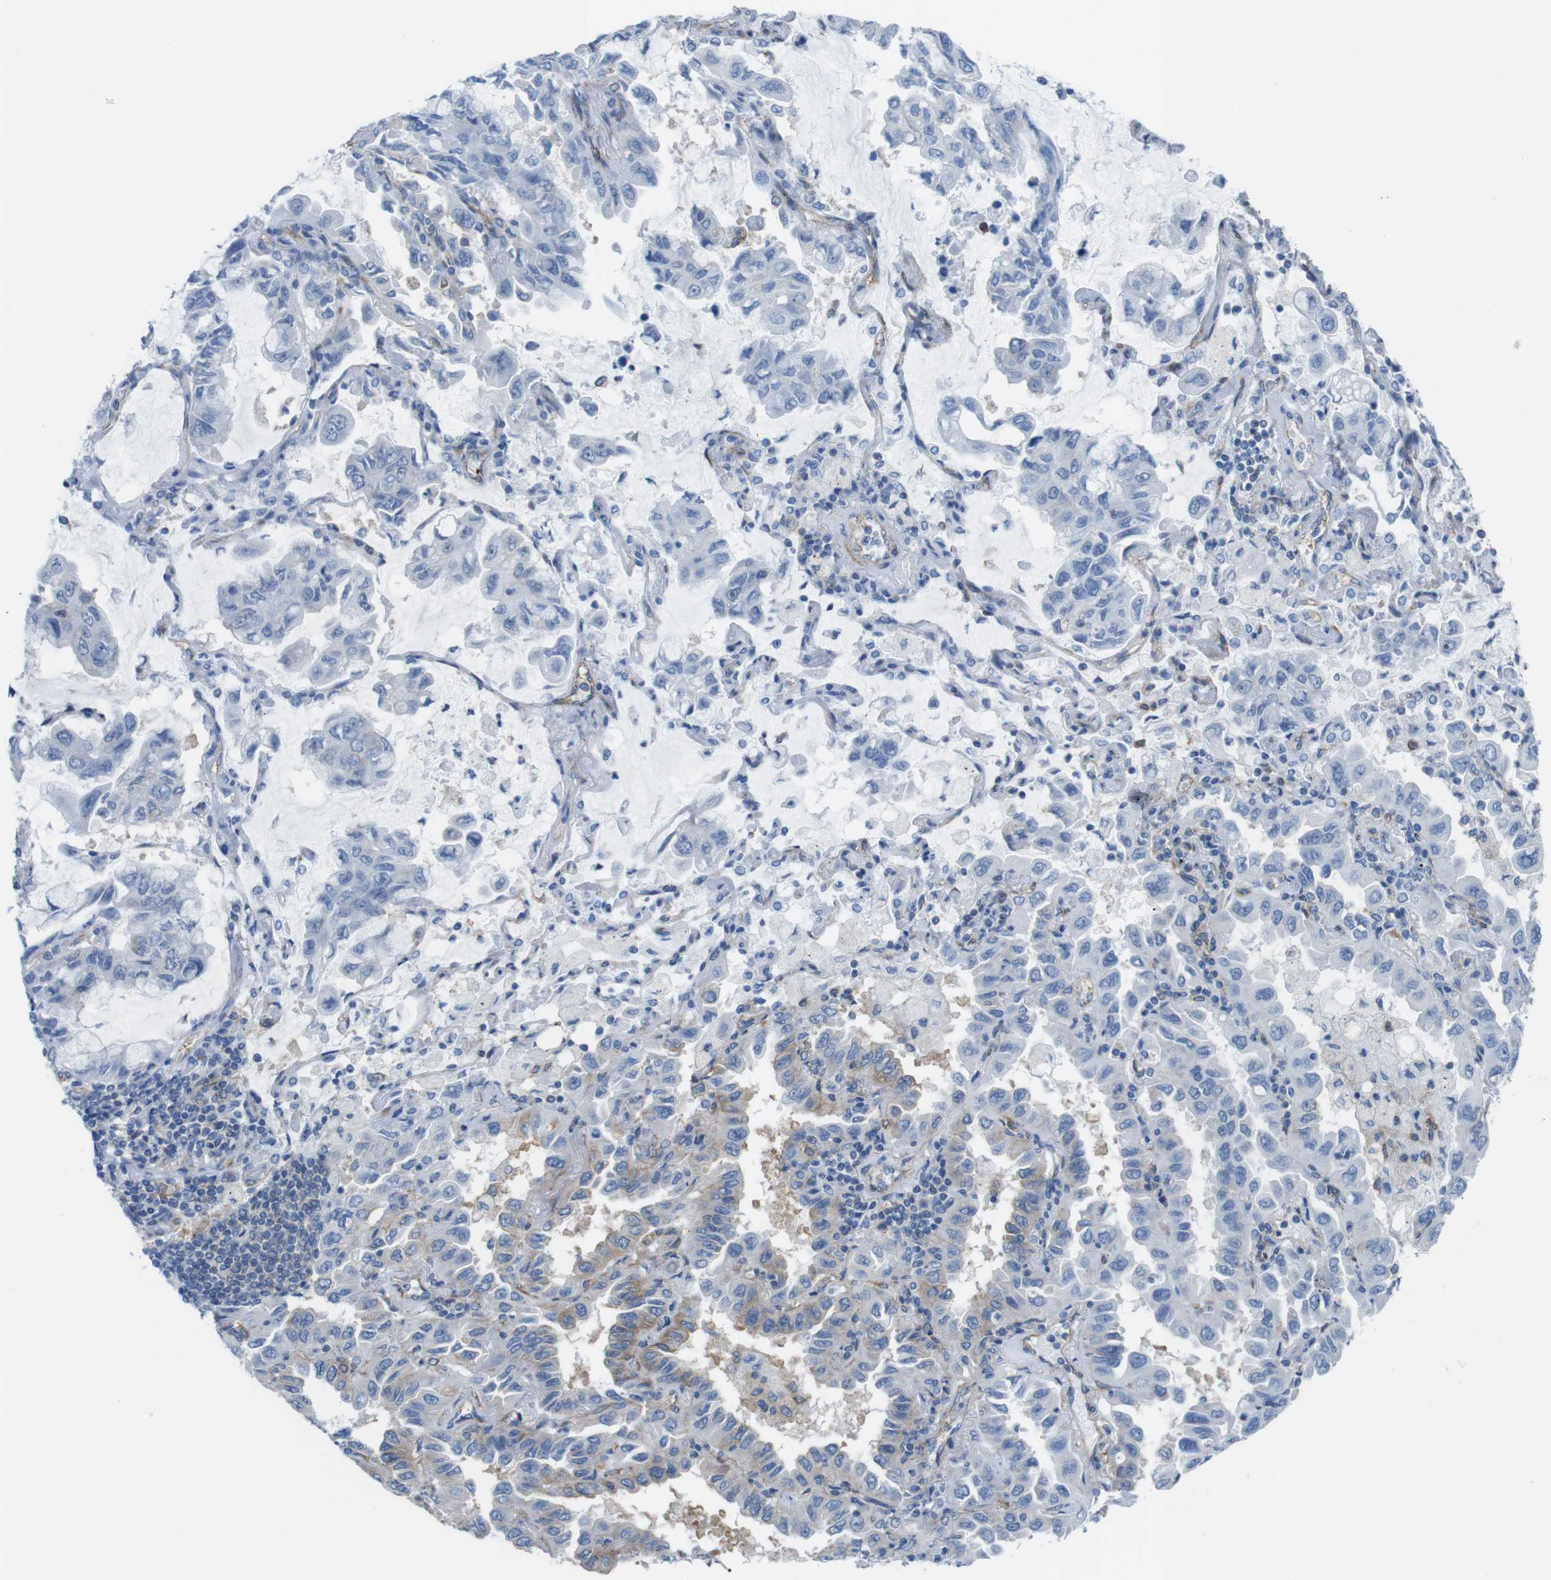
{"staining": {"intensity": "negative", "quantity": "none", "location": "none"}, "tissue": "lung cancer", "cell_type": "Tumor cells", "image_type": "cancer", "snomed": [{"axis": "morphology", "description": "Adenocarcinoma, NOS"}, {"axis": "topography", "description": "Lung"}], "caption": "High power microscopy histopathology image of an immunohistochemistry photomicrograph of lung cancer, revealing no significant expression in tumor cells.", "gene": "DIAPH2", "patient": {"sex": "male", "age": 64}}